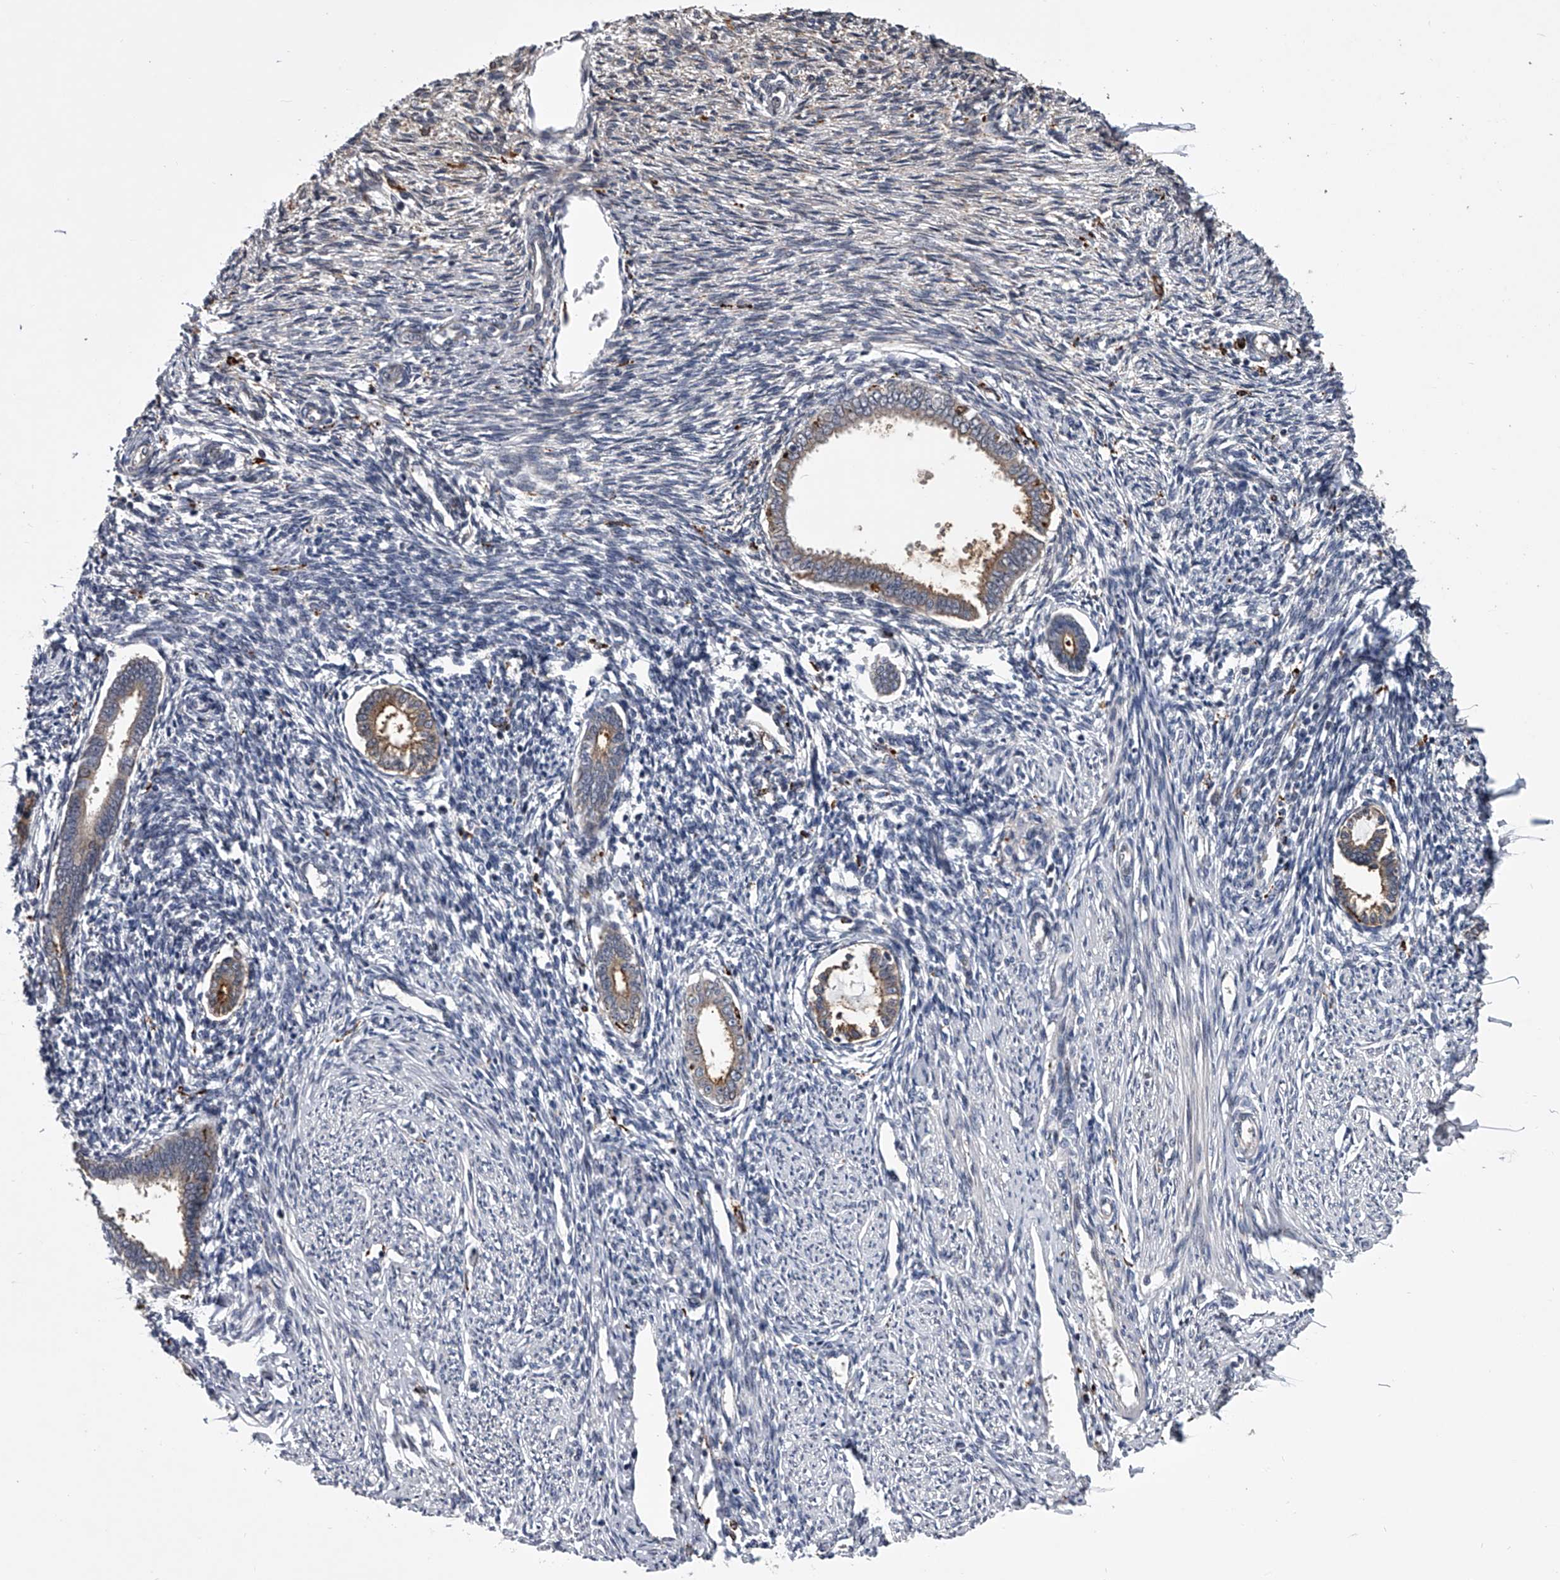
{"staining": {"intensity": "negative", "quantity": "none", "location": "none"}, "tissue": "endometrium", "cell_type": "Cells in endometrial stroma", "image_type": "normal", "snomed": [{"axis": "morphology", "description": "Normal tissue, NOS"}, {"axis": "topography", "description": "Endometrium"}], "caption": "High magnification brightfield microscopy of unremarkable endometrium stained with DAB (brown) and counterstained with hematoxylin (blue): cells in endometrial stroma show no significant staining.", "gene": "TRIM8", "patient": {"sex": "female", "age": 56}}